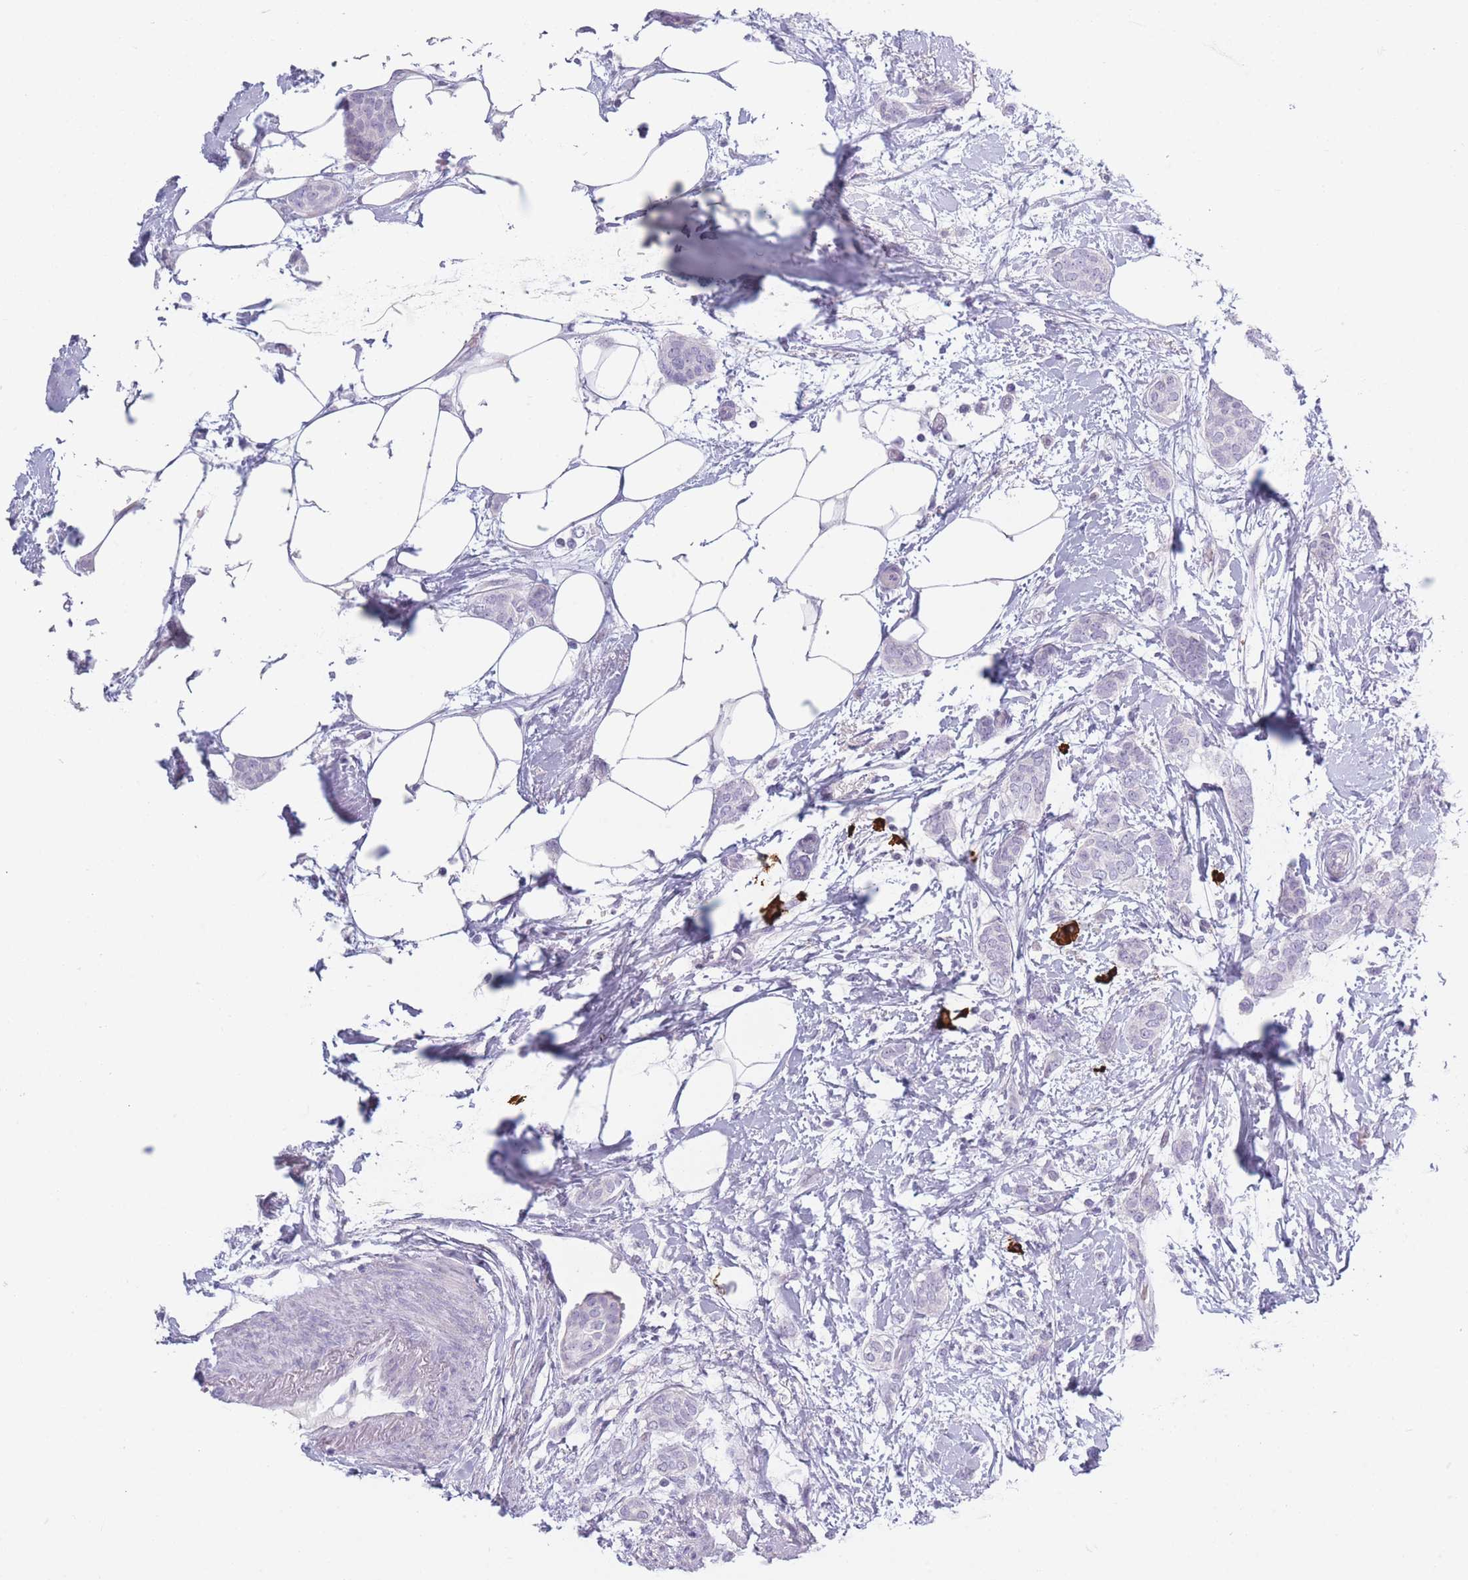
{"staining": {"intensity": "negative", "quantity": "none", "location": "none"}, "tissue": "breast cancer", "cell_type": "Tumor cells", "image_type": "cancer", "snomed": [{"axis": "morphology", "description": "Duct carcinoma"}, {"axis": "topography", "description": "Breast"}], "caption": "Immunohistochemistry (IHC) of breast invasive ductal carcinoma exhibits no positivity in tumor cells.", "gene": "PLEKHG2", "patient": {"sex": "female", "age": 72}}